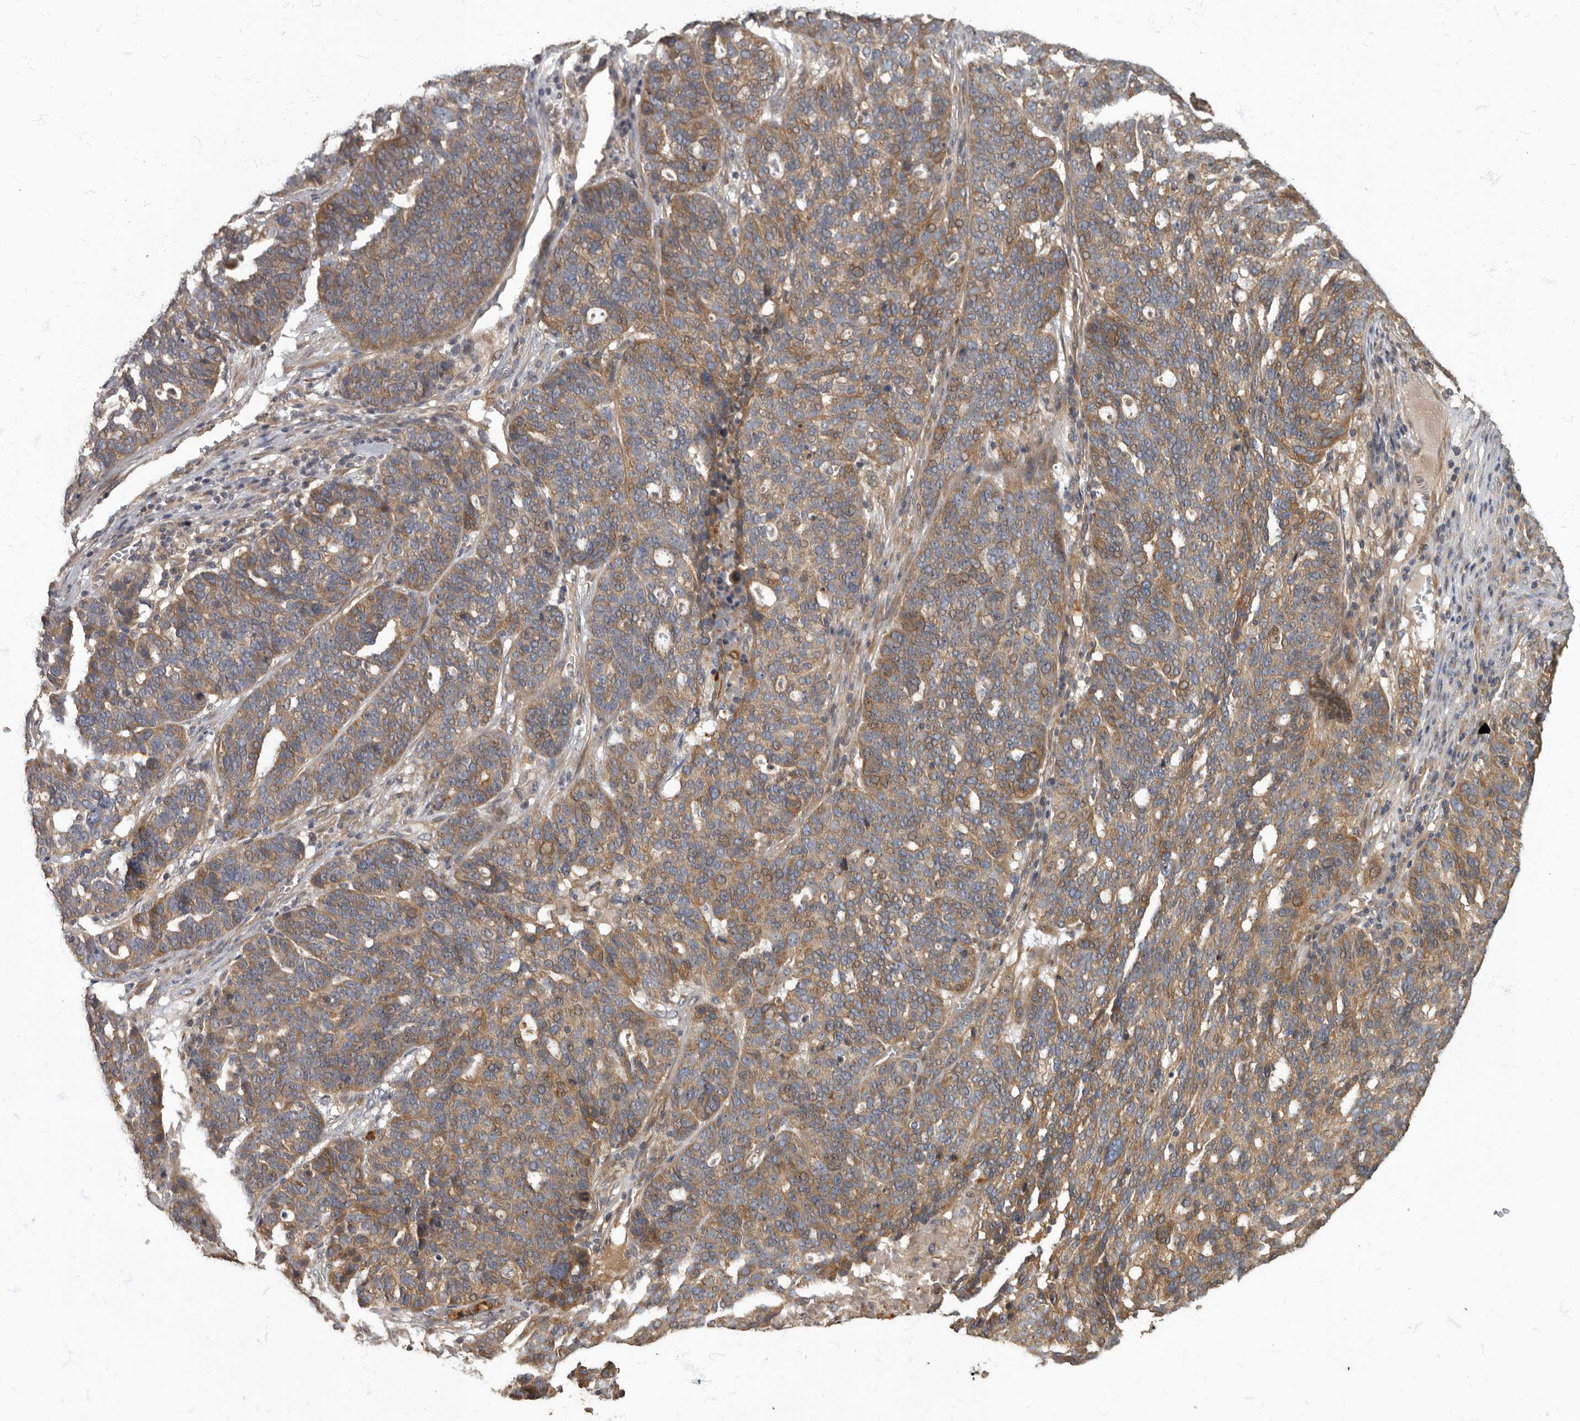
{"staining": {"intensity": "moderate", "quantity": ">75%", "location": "cytoplasmic/membranous"}, "tissue": "ovarian cancer", "cell_type": "Tumor cells", "image_type": "cancer", "snomed": [{"axis": "morphology", "description": "Cystadenocarcinoma, serous, NOS"}, {"axis": "topography", "description": "Ovary"}], "caption": "Immunohistochemistry micrograph of neoplastic tissue: ovarian serous cystadenocarcinoma stained using IHC shows medium levels of moderate protein expression localized specifically in the cytoplasmic/membranous of tumor cells, appearing as a cytoplasmic/membranous brown color.", "gene": "DAAM1", "patient": {"sex": "female", "age": 59}}